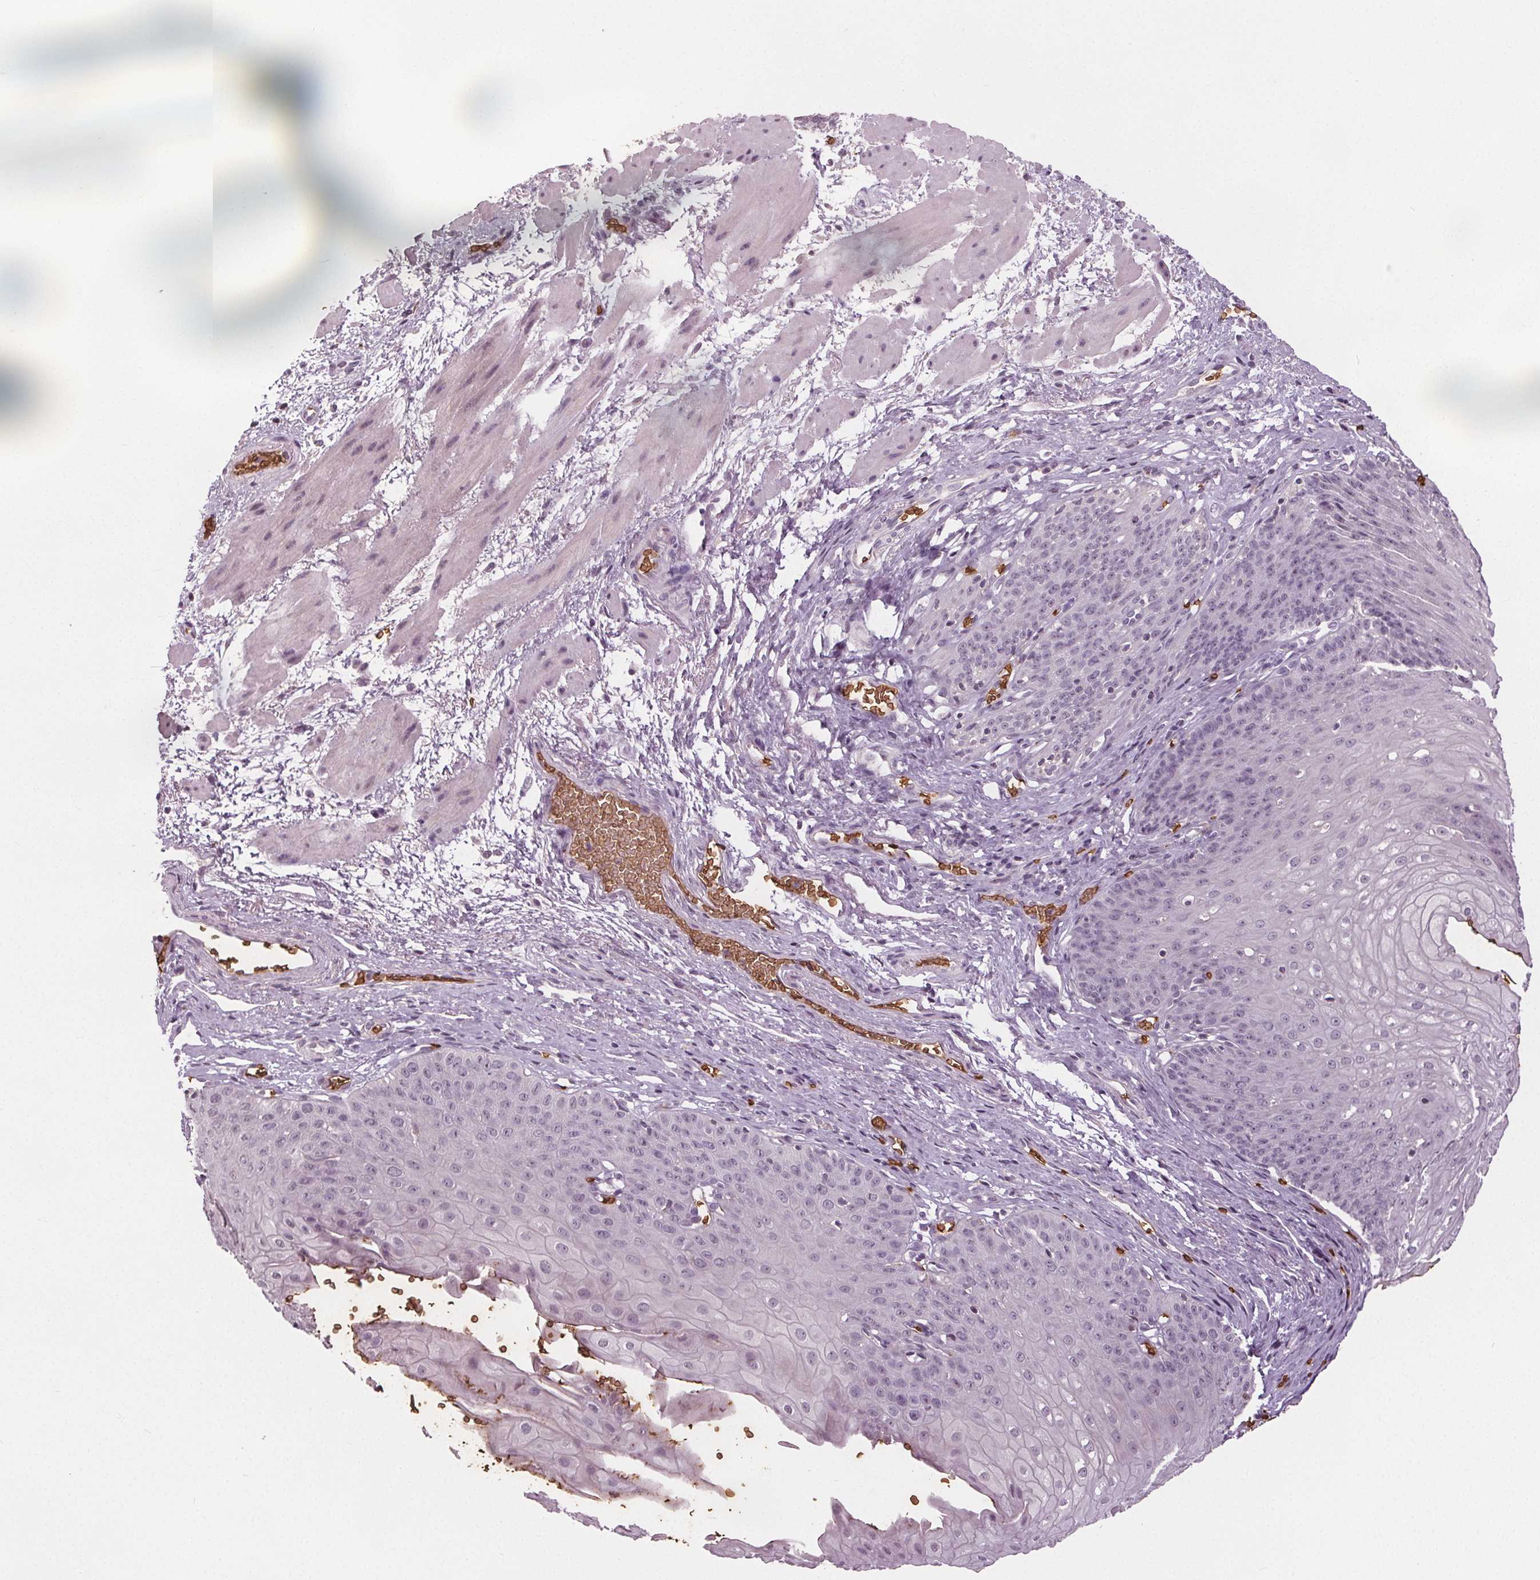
{"staining": {"intensity": "negative", "quantity": "none", "location": "none"}, "tissue": "esophagus", "cell_type": "Squamous epithelial cells", "image_type": "normal", "snomed": [{"axis": "morphology", "description": "Normal tissue, NOS"}, {"axis": "topography", "description": "Esophagus"}], "caption": "An immunohistochemistry (IHC) histopathology image of unremarkable esophagus is shown. There is no staining in squamous epithelial cells of esophagus. Nuclei are stained in blue.", "gene": "SLC4A1", "patient": {"sex": "male", "age": 71}}